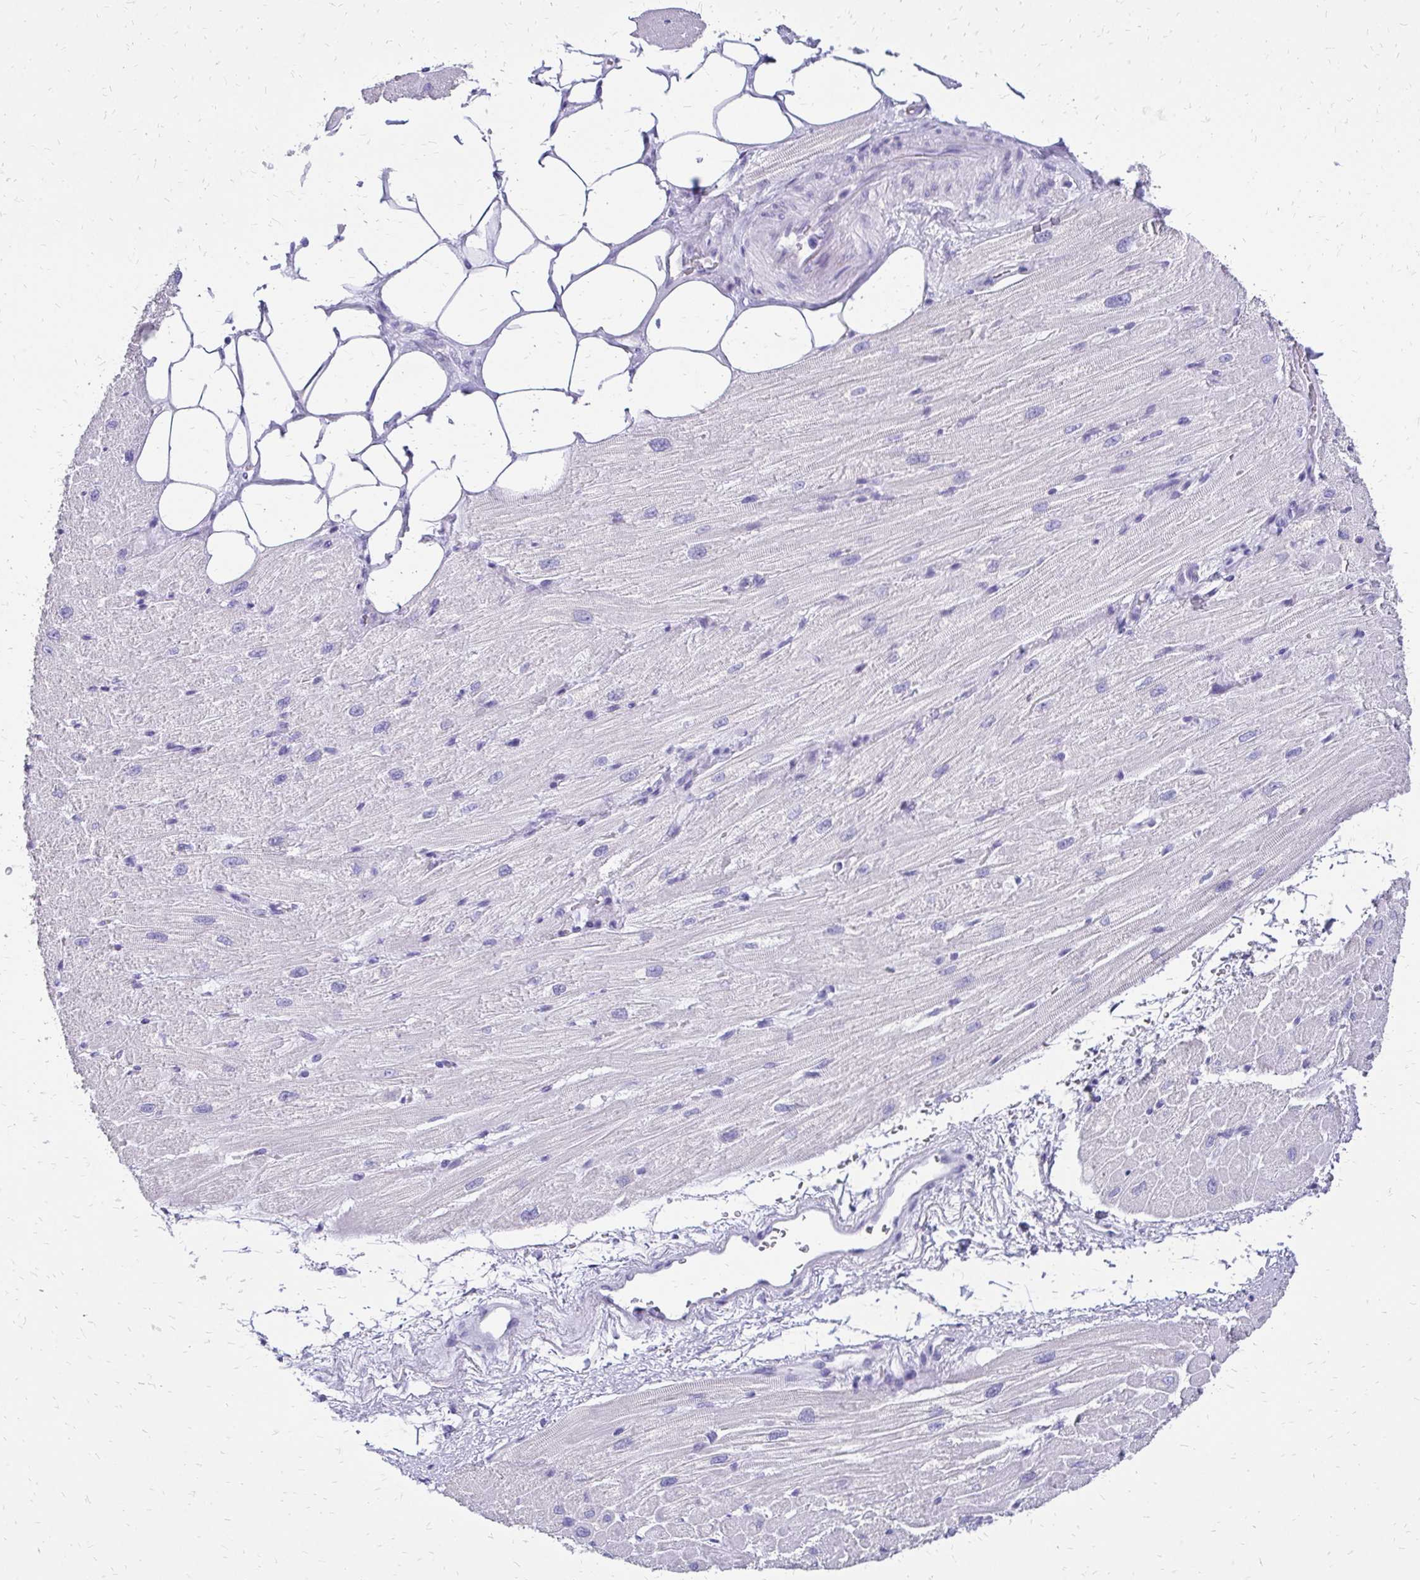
{"staining": {"intensity": "negative", "quantity": "none", "location": "none"}, "tissue": "heart muscle", "cell_type": "Cardiomyocytes", "image_type": "normal", "snomed": [{"axis": "morphology", "description": "Normal tissue, NOS"}, {"axis": "topography", "description": "Heart"}], "caption": "DAB (3,3'-diaminobenzidine) immunohistochemical staining of benign heart muscle demonstrates no significant staining in cardiomyocytes.", "gene": "SLC32A1", "patient": {"sex": "male", "age": 62}}